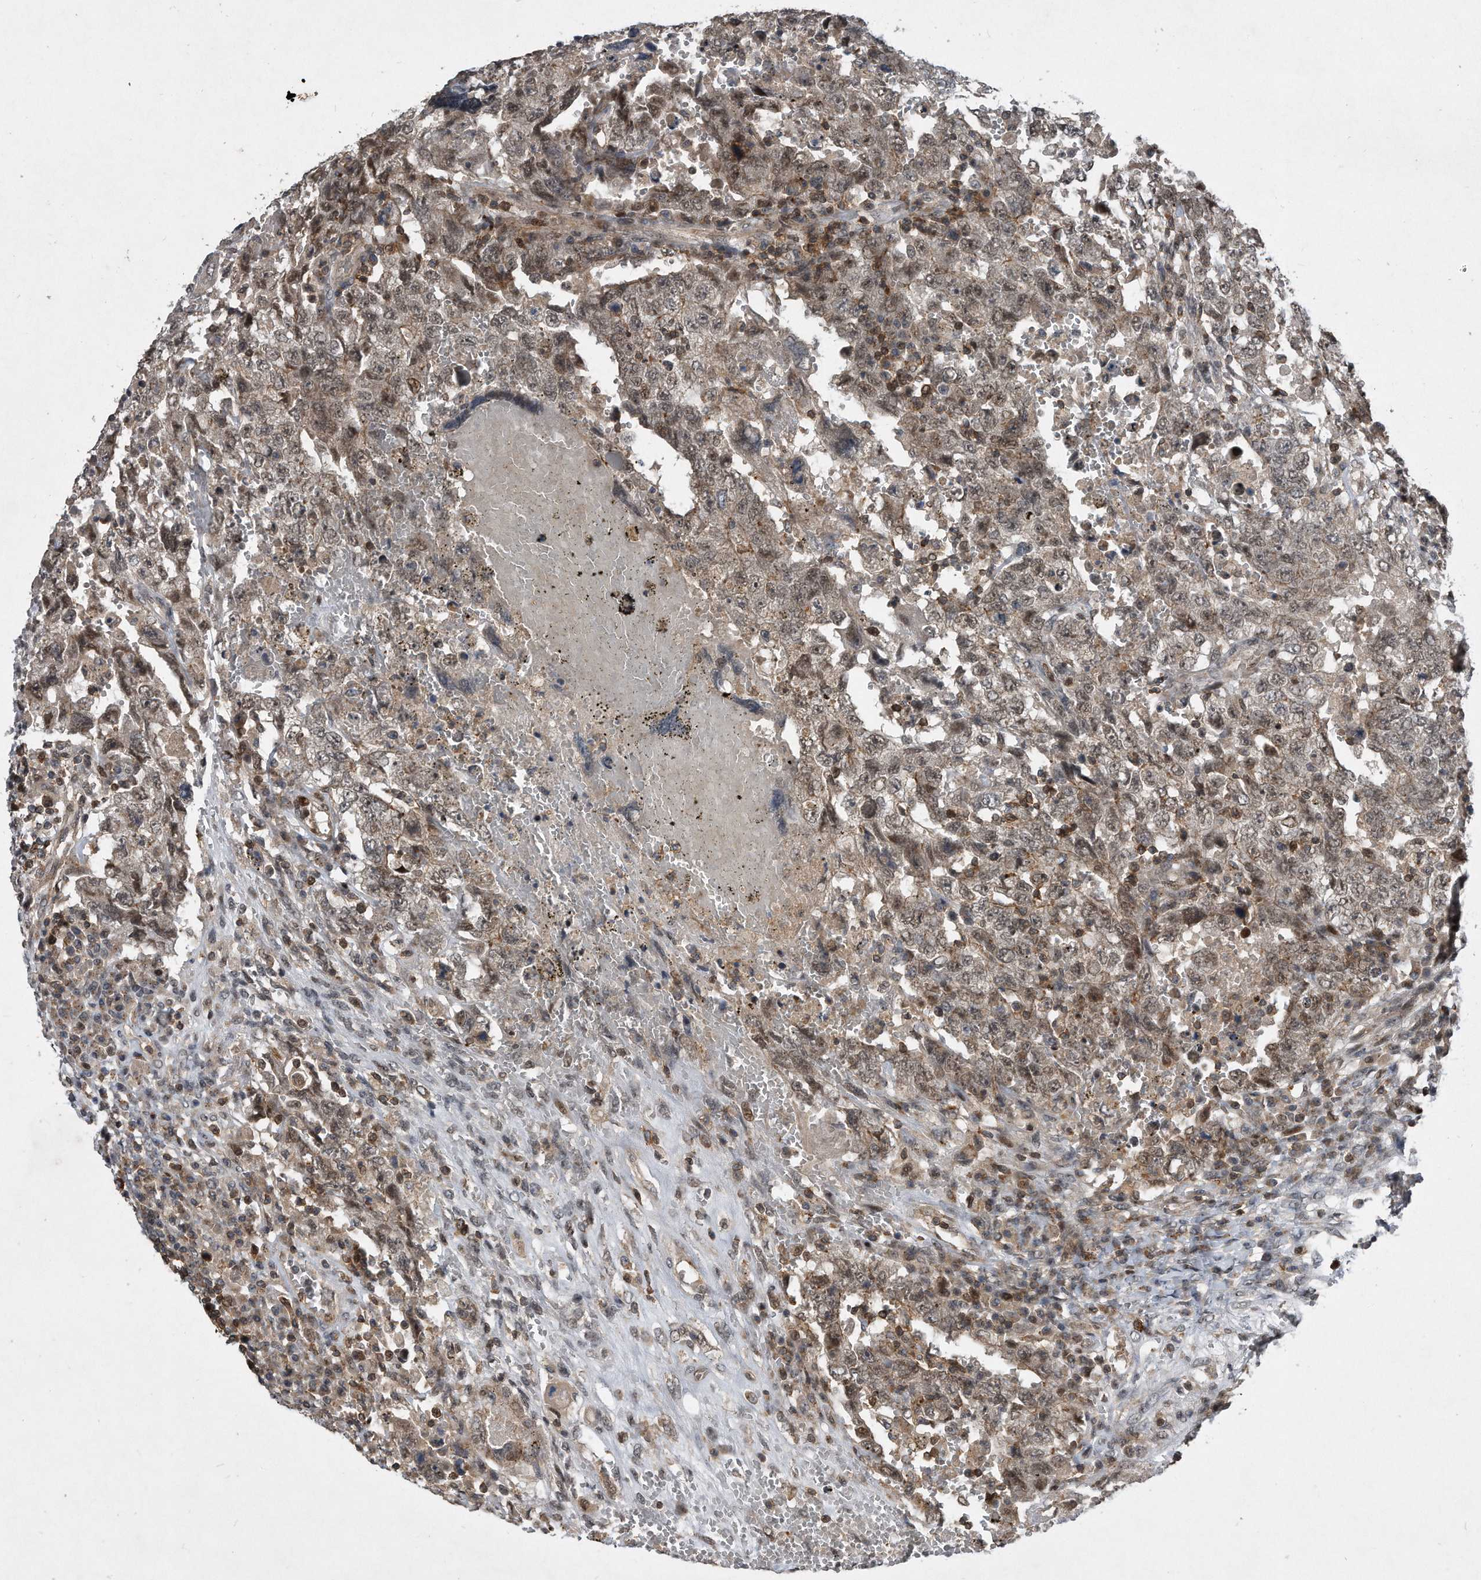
{"staining": {"intensity": "weak", "quantity": "25%-75%", "location": "cytoplasmic/membranous"}, "tissue": "testis cancer", "cell_type": "Tumor cells", "image_type": "cancer", "snomed": [{"axis": "morphology", "description": "Carcinoma, Embryonal, NOS"}, {"axis": "topography", "description": "Testis"}], "caption": "An IHC histopathology image of tumor tissue is shown. Protein staining in brown shows weak cytoplasmic/membranous positivity in testis cancer (embryonal carcinoma) within tumor cells.", "gene": "PGBD2", "patient": {"sex": "male", "age": 26}}